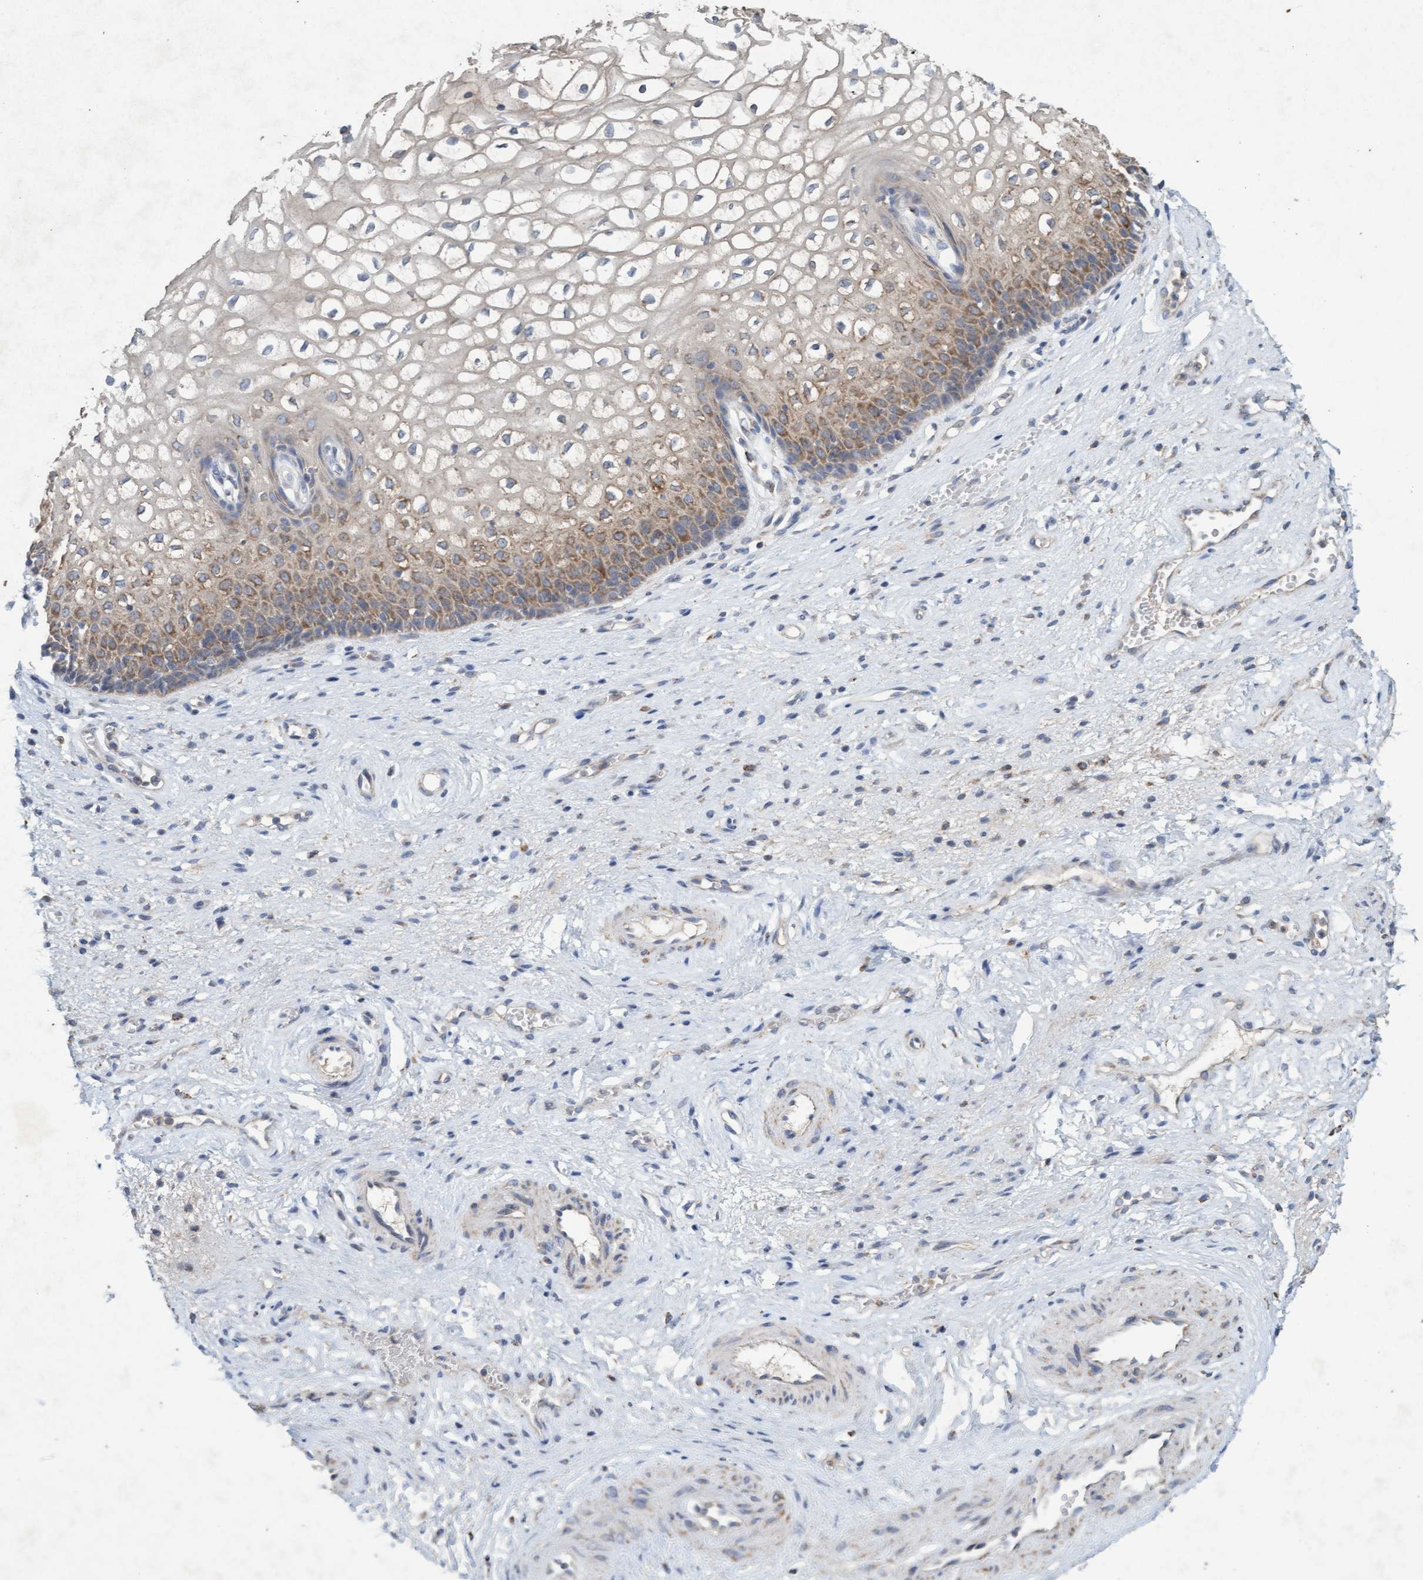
{"staining": {"intensity": "moderate", "quantity": "<25%", "location": "cytoplasmic/membranous"}, "tissue": "vagina", "cell_type": "Squamous epithelial cells", "image_type": "normal", "snomed": [{"axis": "morphology", "description": "Normal tissue, NOS"}, {"axis": "topography", "description": "Vagina"}], "caption": "Unremarkable vagina shows moderate cytoplasmic/membranous positivity in approximately <25% of squamous epithelial cells, visualized by immunohistochemistry.", "gene": "ATPAF2", "patient": {"sex": "female", "age": 34}}